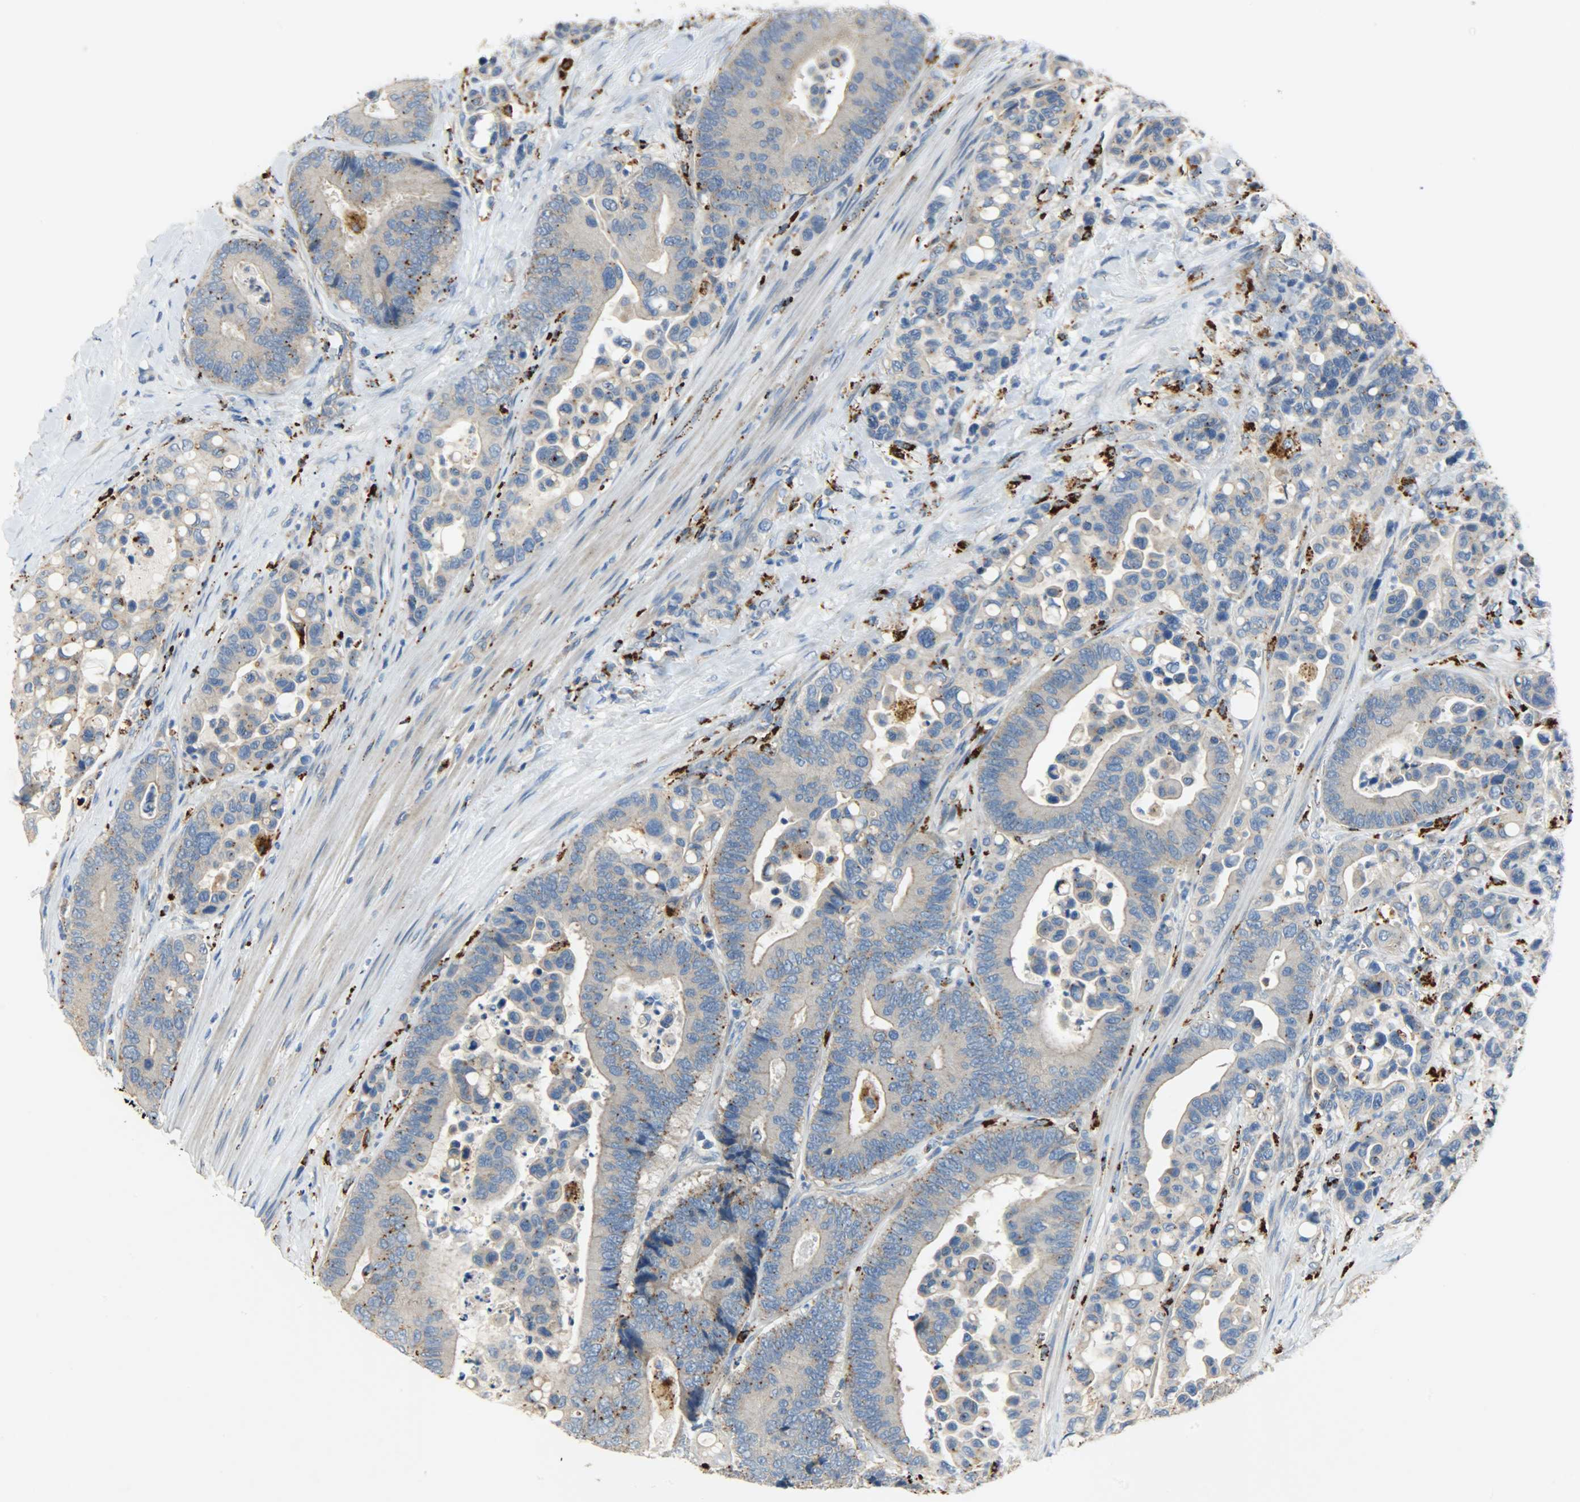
{"staining": {"intensity": "moderate", "quantity": "25%-75%", "location": "cytoplasmic/membranous"}, "tissue": "colorectal cancer", "cell_type": "Tumor cells", "image_type": "cancer", "snomed": [{"axis": "morphology", "description": "Normal tissue, NOS"}, {"axis": "morphology", "description": "Adenocarcinoma, NOS"}, {"axis": "topography", "description": "Colon"}], "caption": "IHC histopathology image of adenocarcinoma (colorectal) stained for a protein (brown), which displays medium levels of moderate cytoplasmic/membranous expression in about 25%-75% of tumor cells.", "gene": "ASAH1", "patient": {"sex": "male", "age": 82}}